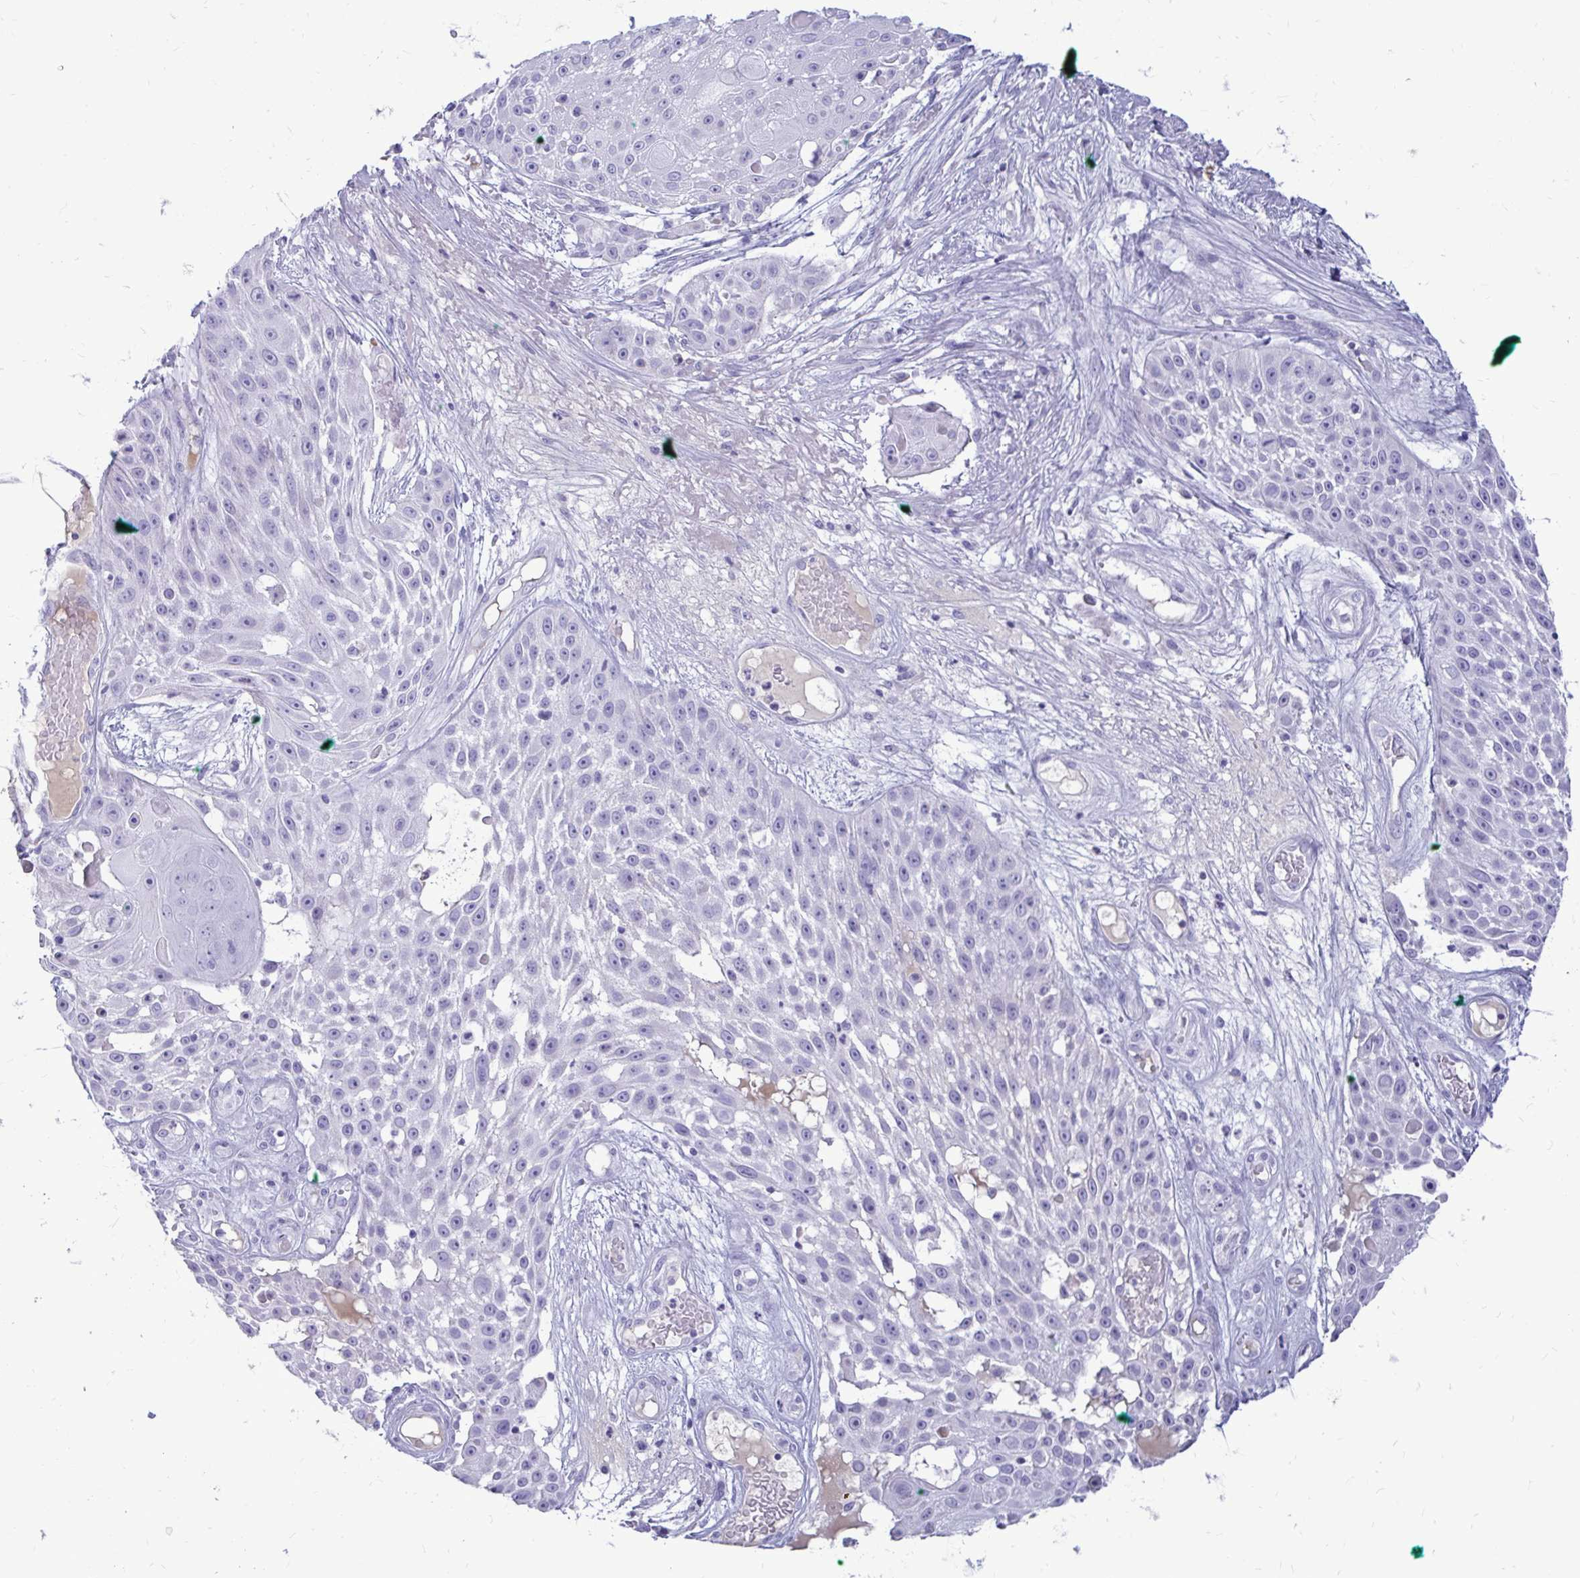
{"staining": {"intensity": "negative", "quantity": "none", "location": "none"}, "tissue": "skin cancer", "cell_type": "Tumor cells", "image_type": "cancer", "snomed": [{"axis": "morphology", "description": "Squamous cell carcinoma, NOS"}, {"axis": "topography", "description": "Skin"}], "caption": "Squamous cell carcinoma (skin) stained for a protein using IHC exhibits no staining tumor cells.", "gene": "NANOGNB", "patient": {"sex": "female", "age": 86}}